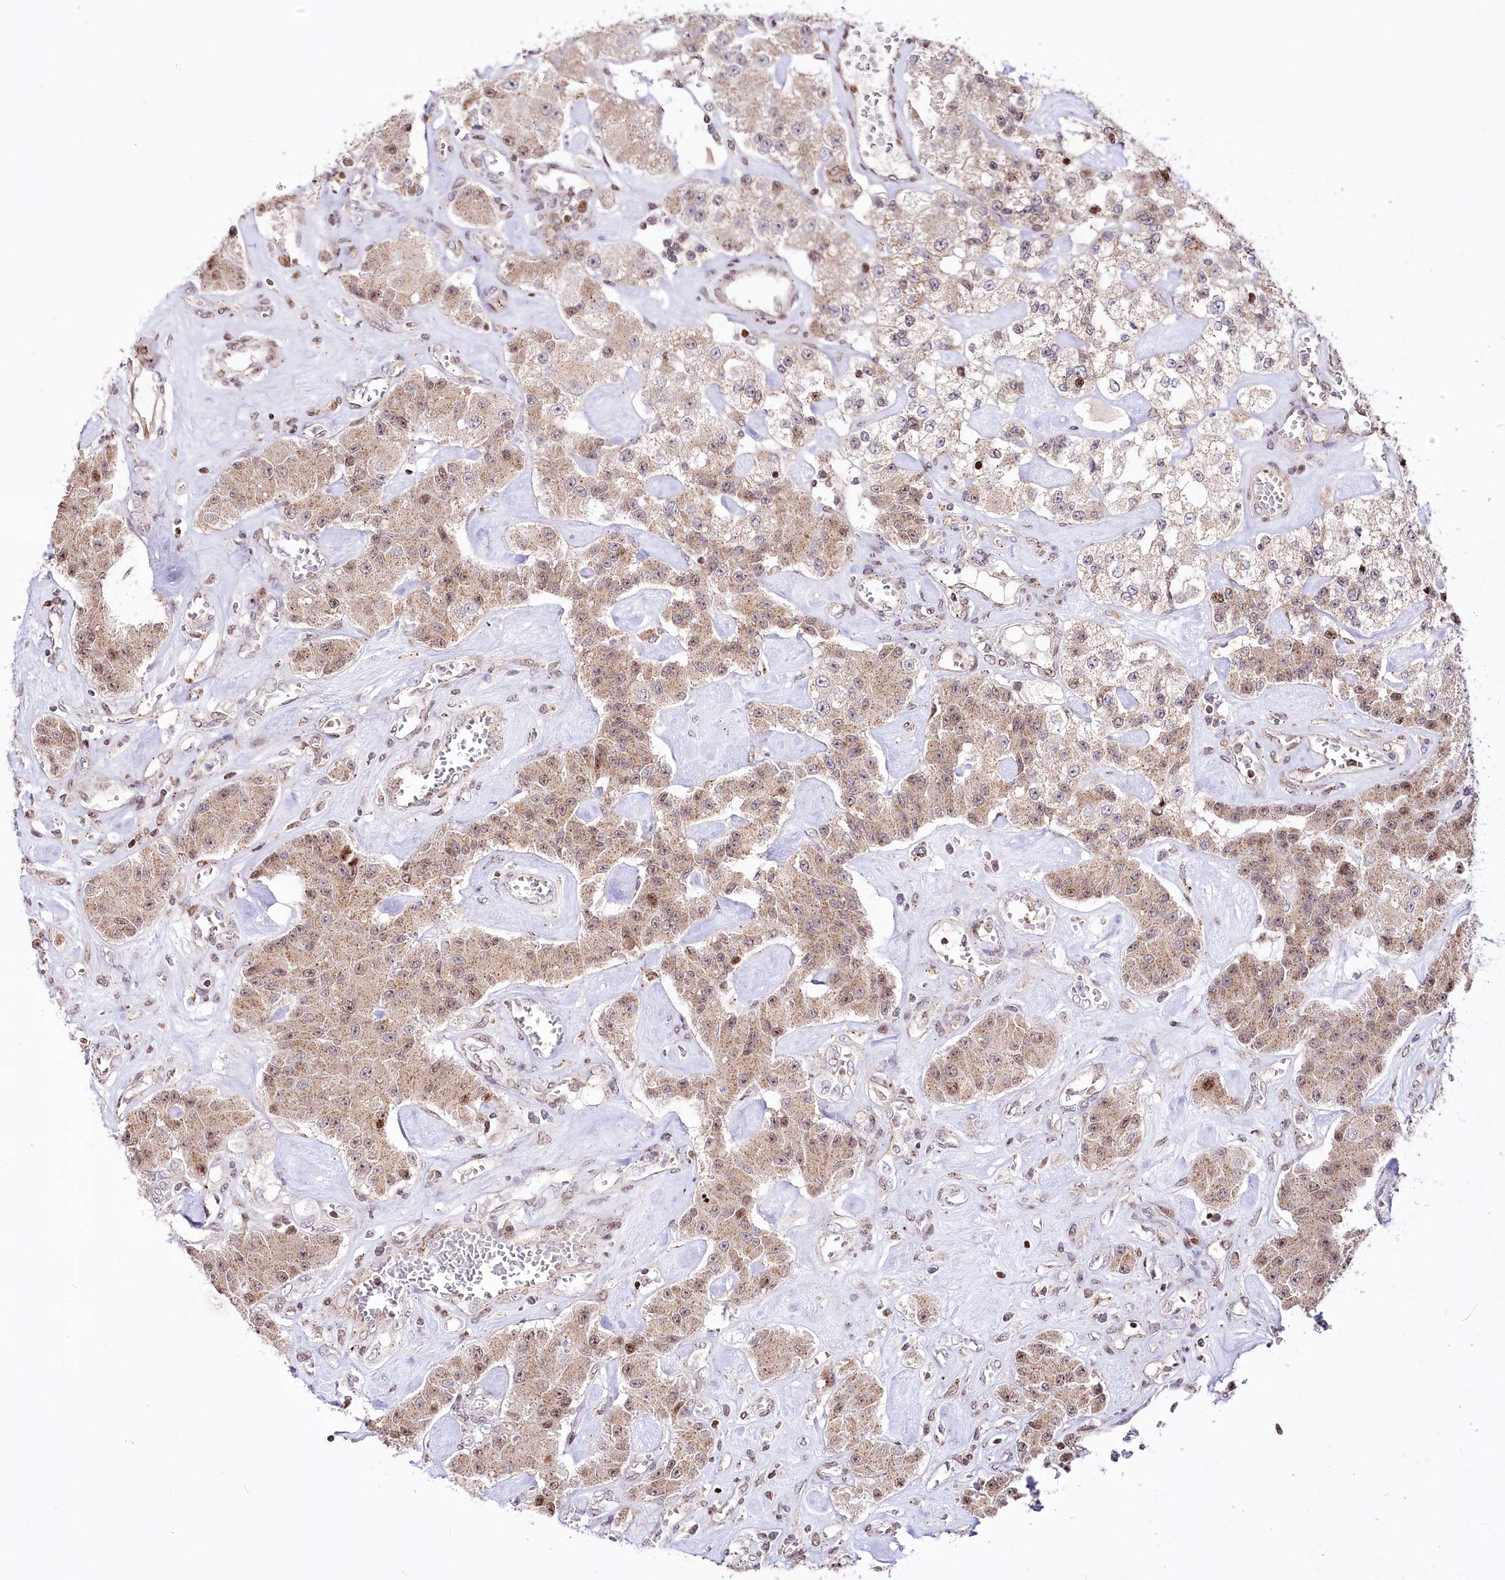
{"staining": {"intensity": "weak", "quantity": ">75%", "location": "cytoplasmic/membranous,nuclear"}, "tissue": "carcinoid", "cell_type": "Tumor cells", "image_type": "cancer", "snomed": [{"axis": "morphology", "description": "Carcinoid, malignant, NOS"}, {"axis": "topography", "description": "Pancreas"}], "caption": "This is an image of immunohistochemistry (IHC) staining of carcinoid, which shows weak staining in the cytoplasmic/membranous and nuclear of tumor cells.", "gene": "ZFYVE27", "patient": {"sex": "male", "age": 41}}